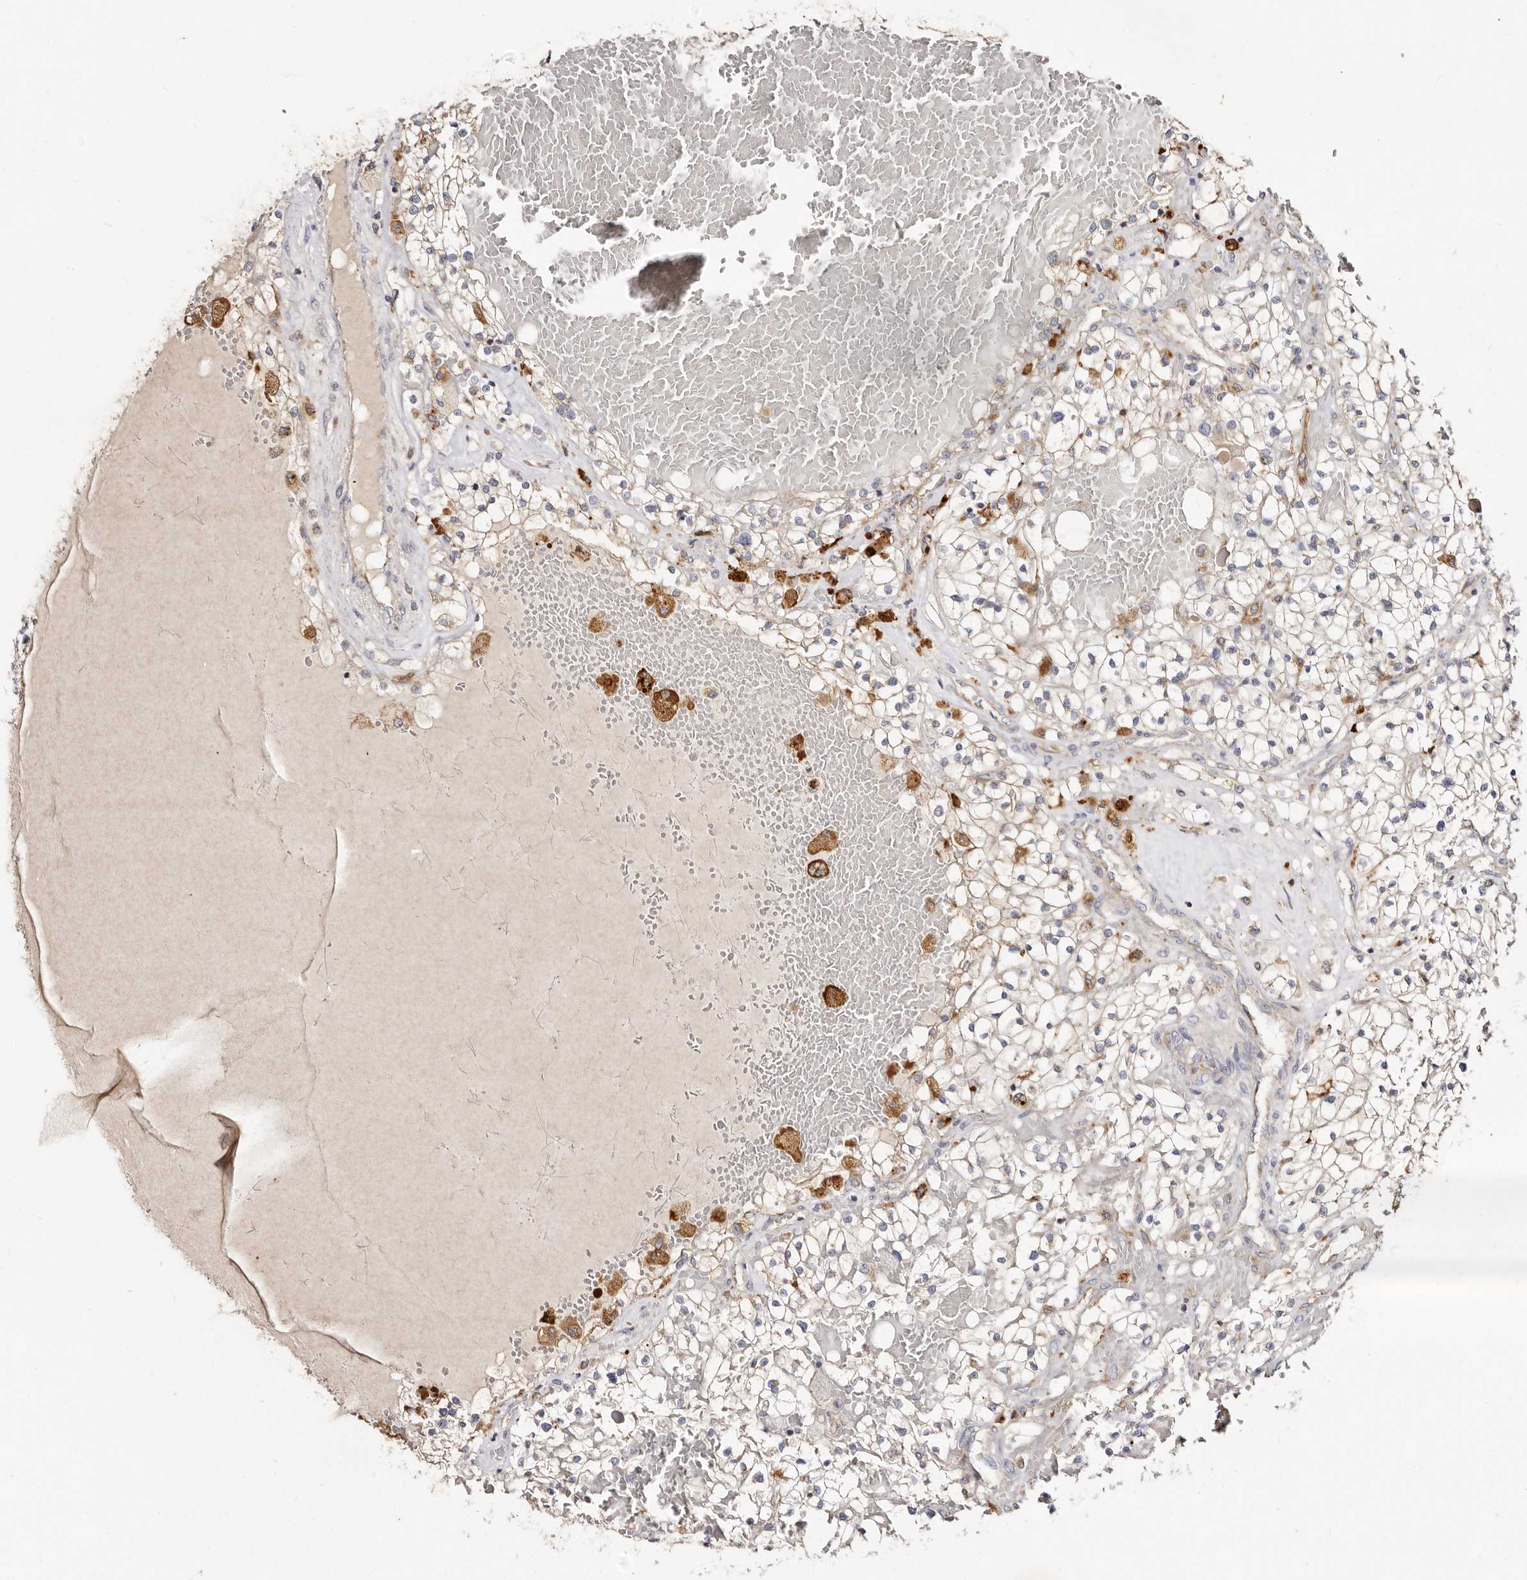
{"staining": {"intensity": "weak", "quantity": ">75%", "location": "cytoplasmic/membranous"}, "tissue": "renal cancer", "cell_type": "Tumor cells", "image_type": "cancer", "snomed": [{"axis": "morphology", "description": "Normal tissue, NOS"}, {"axis": "morphology", "description": "Adenocarcinoma, NOS"}, {"axis": "topography", "description": "Kidney"}], "caption": "A brown stain shows weak cytoplasmic/membranous expression of a protein in renal cancer (adenocarcinoma) tumor cells.", "gene": "BAIAP2L1", "patient": {"sex": "male", "age": 68}}